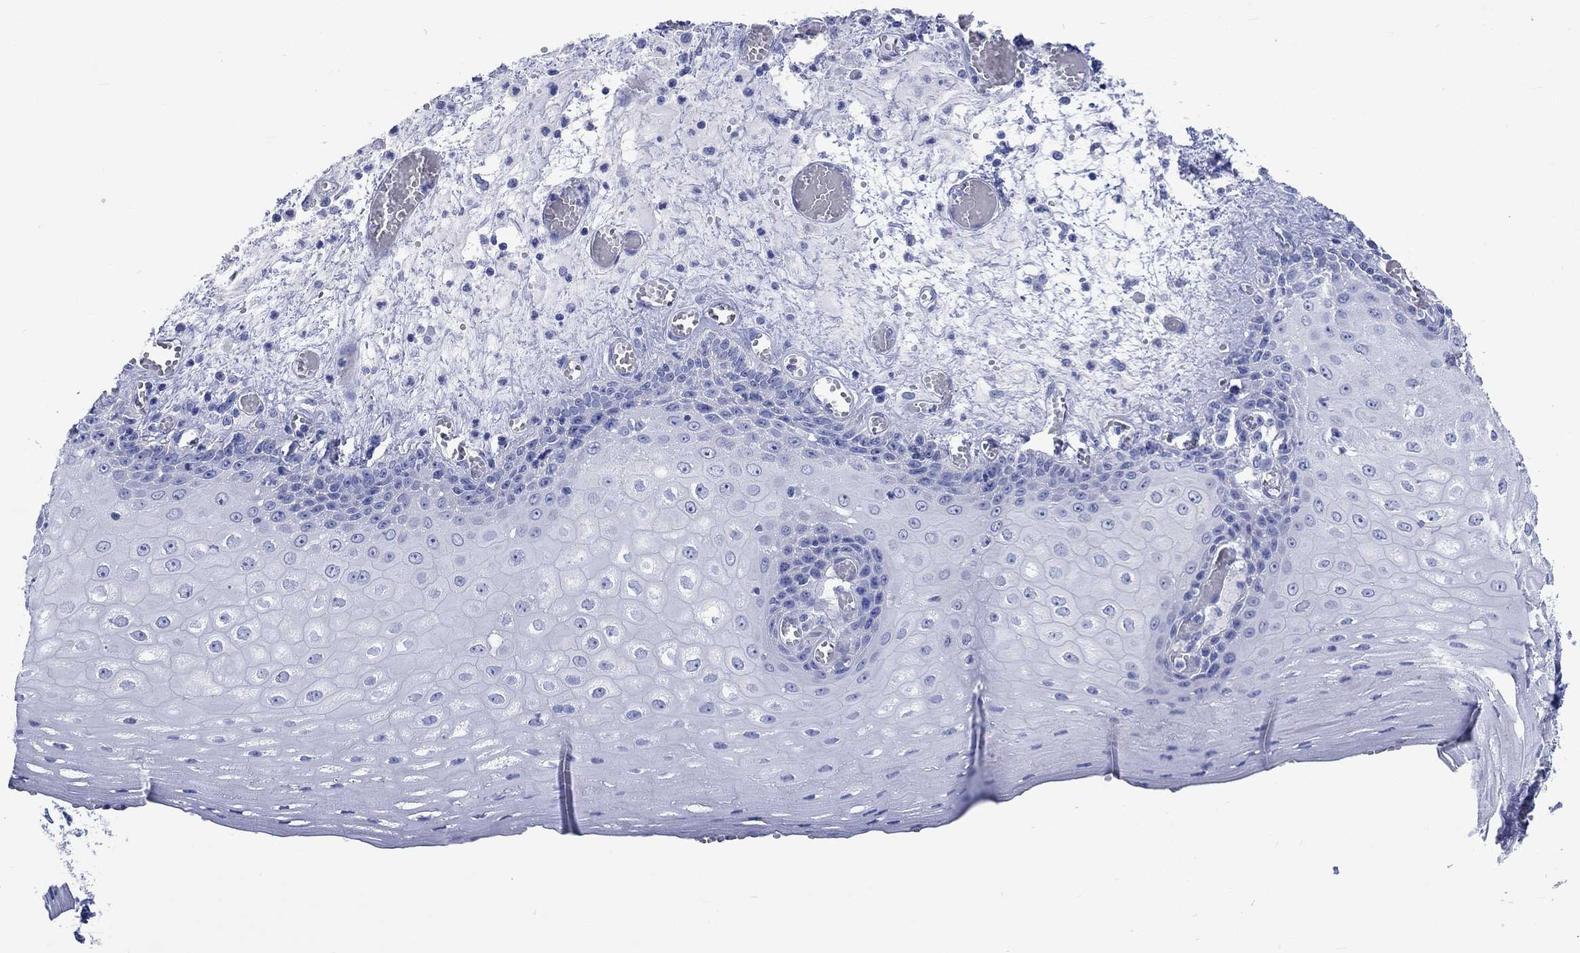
{"staining": {"intensity": "negative", "quantity": "none", "location": "none"}, "tissue": "esophagus", "cell_type": "Squamous epithelial cells", "image_type": "normal", "snomed": [{"axis": "morphology", "description": "Normal tissue, NOS"}, {"axis": "topography", "description": "Esophagus"}], "caption": "IHC of unremarkable esophagus displays no positivity in squamous epithelial cells.", "gene": "CPLX1", "patient": {"sex": "male", "age": 58}}